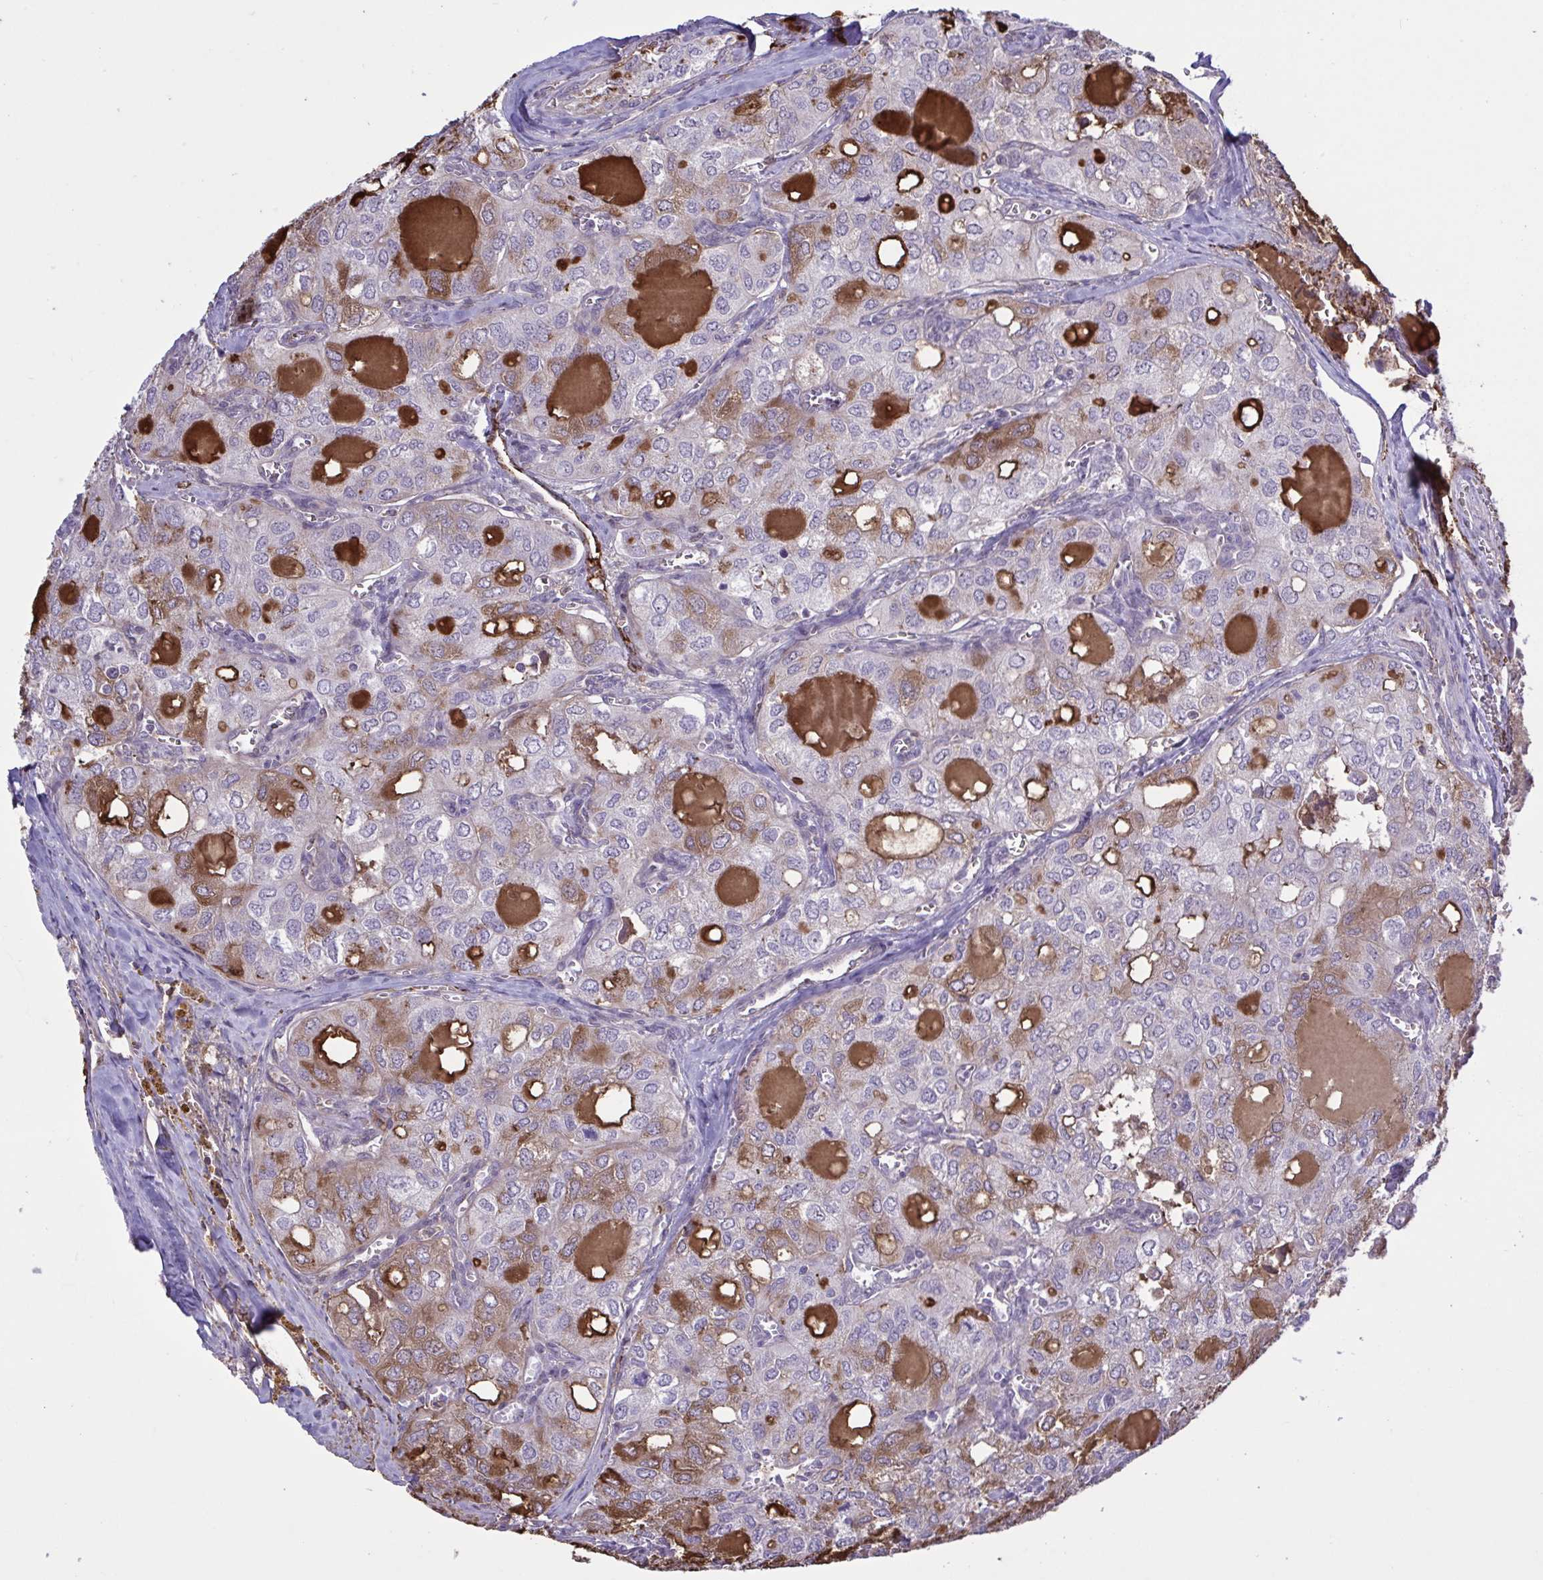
{"staining": {"intensity": "moderate", "quantity": "25%-75%", "location": "cytoplasmic/membranous"}, "tissue": "thyroid cancer", "cell_type": "Tumor cells", "image_type": "cancer", "snomed": [{"axis": "morphology", "description": "Follicular adenoma carcinoma, NOS"}, {"axis": "topography", "description": "Thyroid gland"}], "caption": "Human follicular adenoma carcinoma (thyroid) stained for a protein (brown) reveals moderate cytoplasmic/membranous positive positivity in about 25%-75% of tumor cells.", "gene": "CD101", "patient": {"sex": "male", "age": 75}}